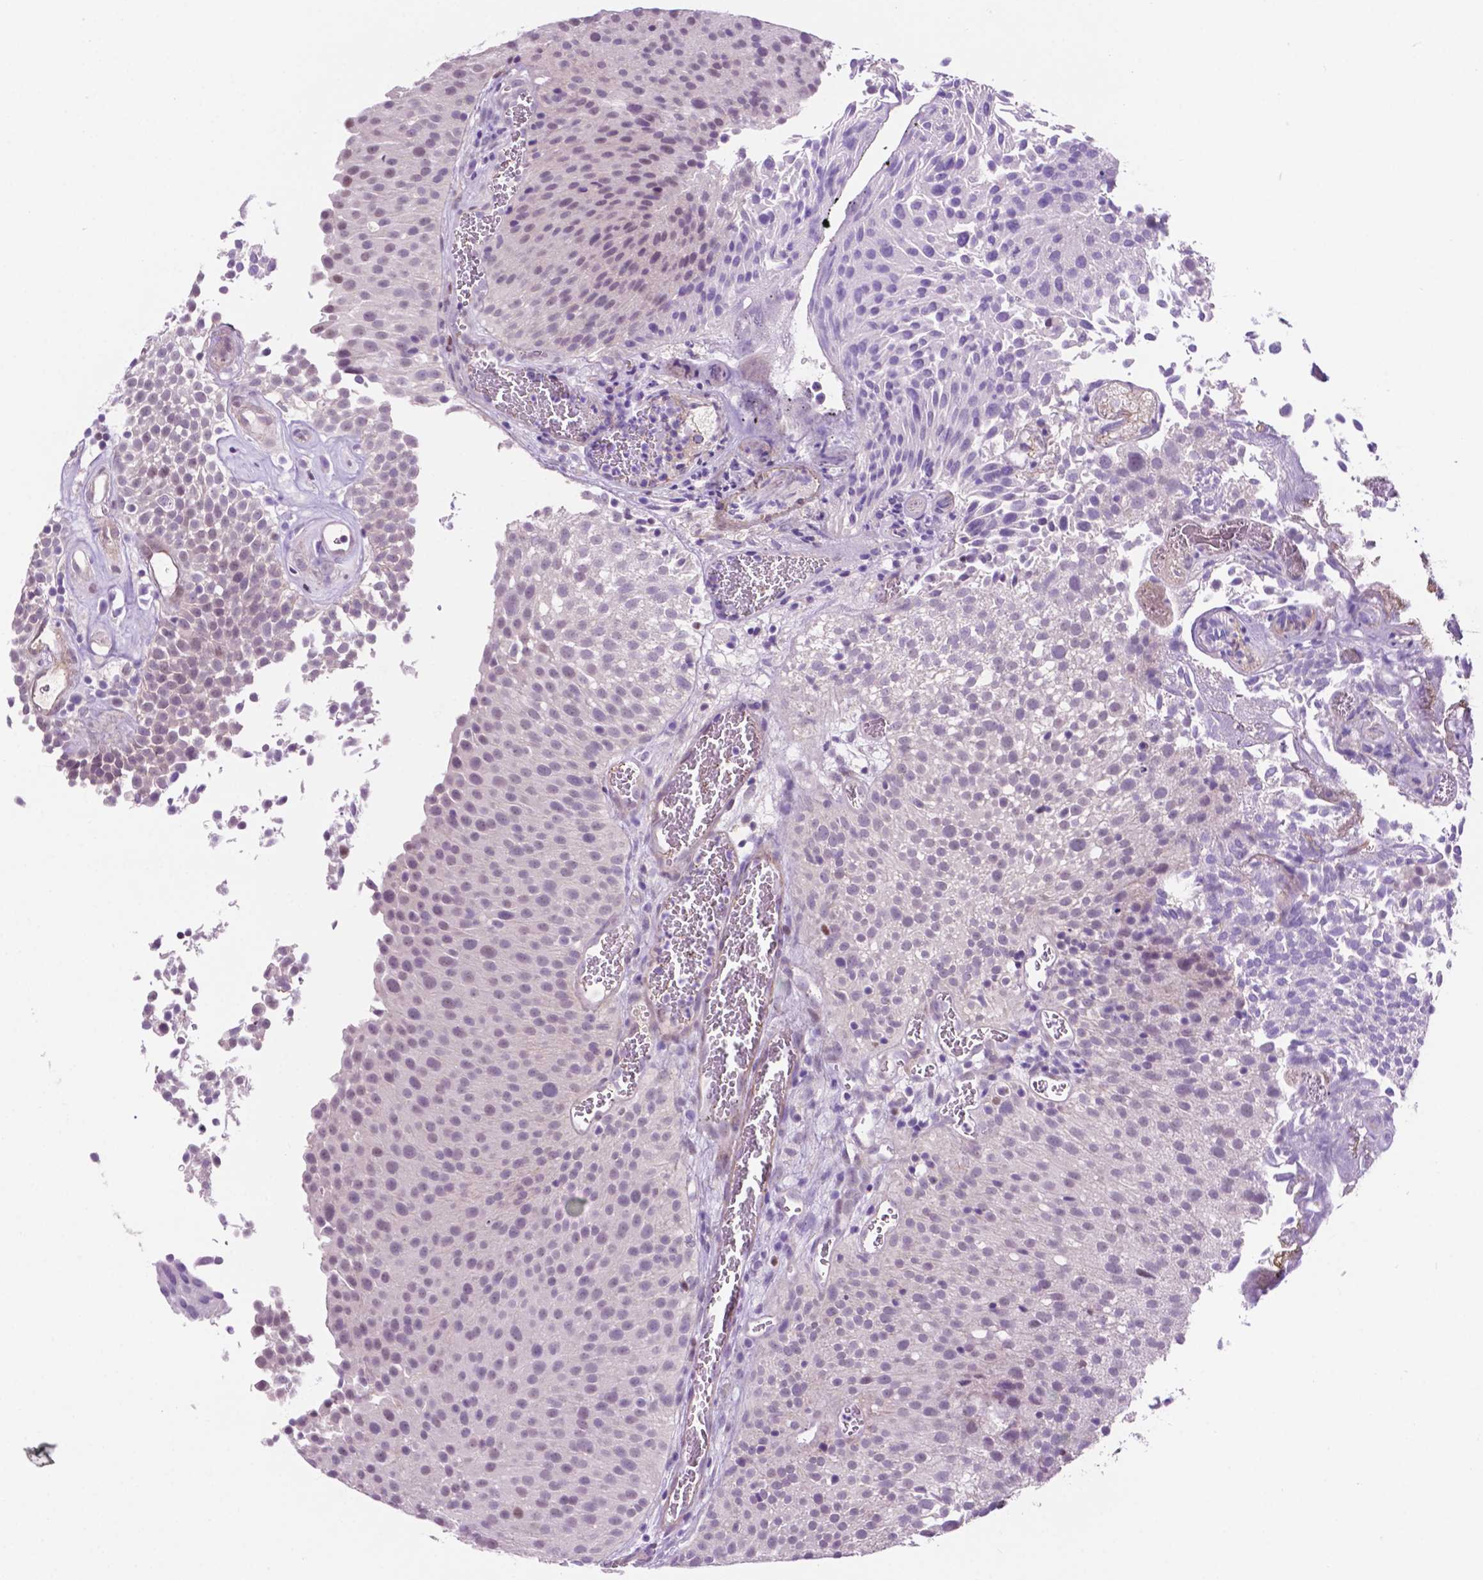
{"staining": {"intensity": "negative", "quantity": "none", "location": "none"}, "tissue": "urothelial cancer", "cell_type": "Tumor cells", "image_type": "cancer", "snomed": [{"axis": "morphology", "description": "Urothelial carcinoma, Low grade"}, {"axis": "topography", "description": "Urinary bladder"}], "caption": "Urothelial cancer was stained to show a protein in brown. There is no significant expression in tumor cells. The staining was performed using DAB to visualize the protein expression in brown, while the nuclei were stained in blue with hematoxylin (Magnification: 20x).", "gene": "ACY3", "patient": {"sex": "female", "age": 79}}